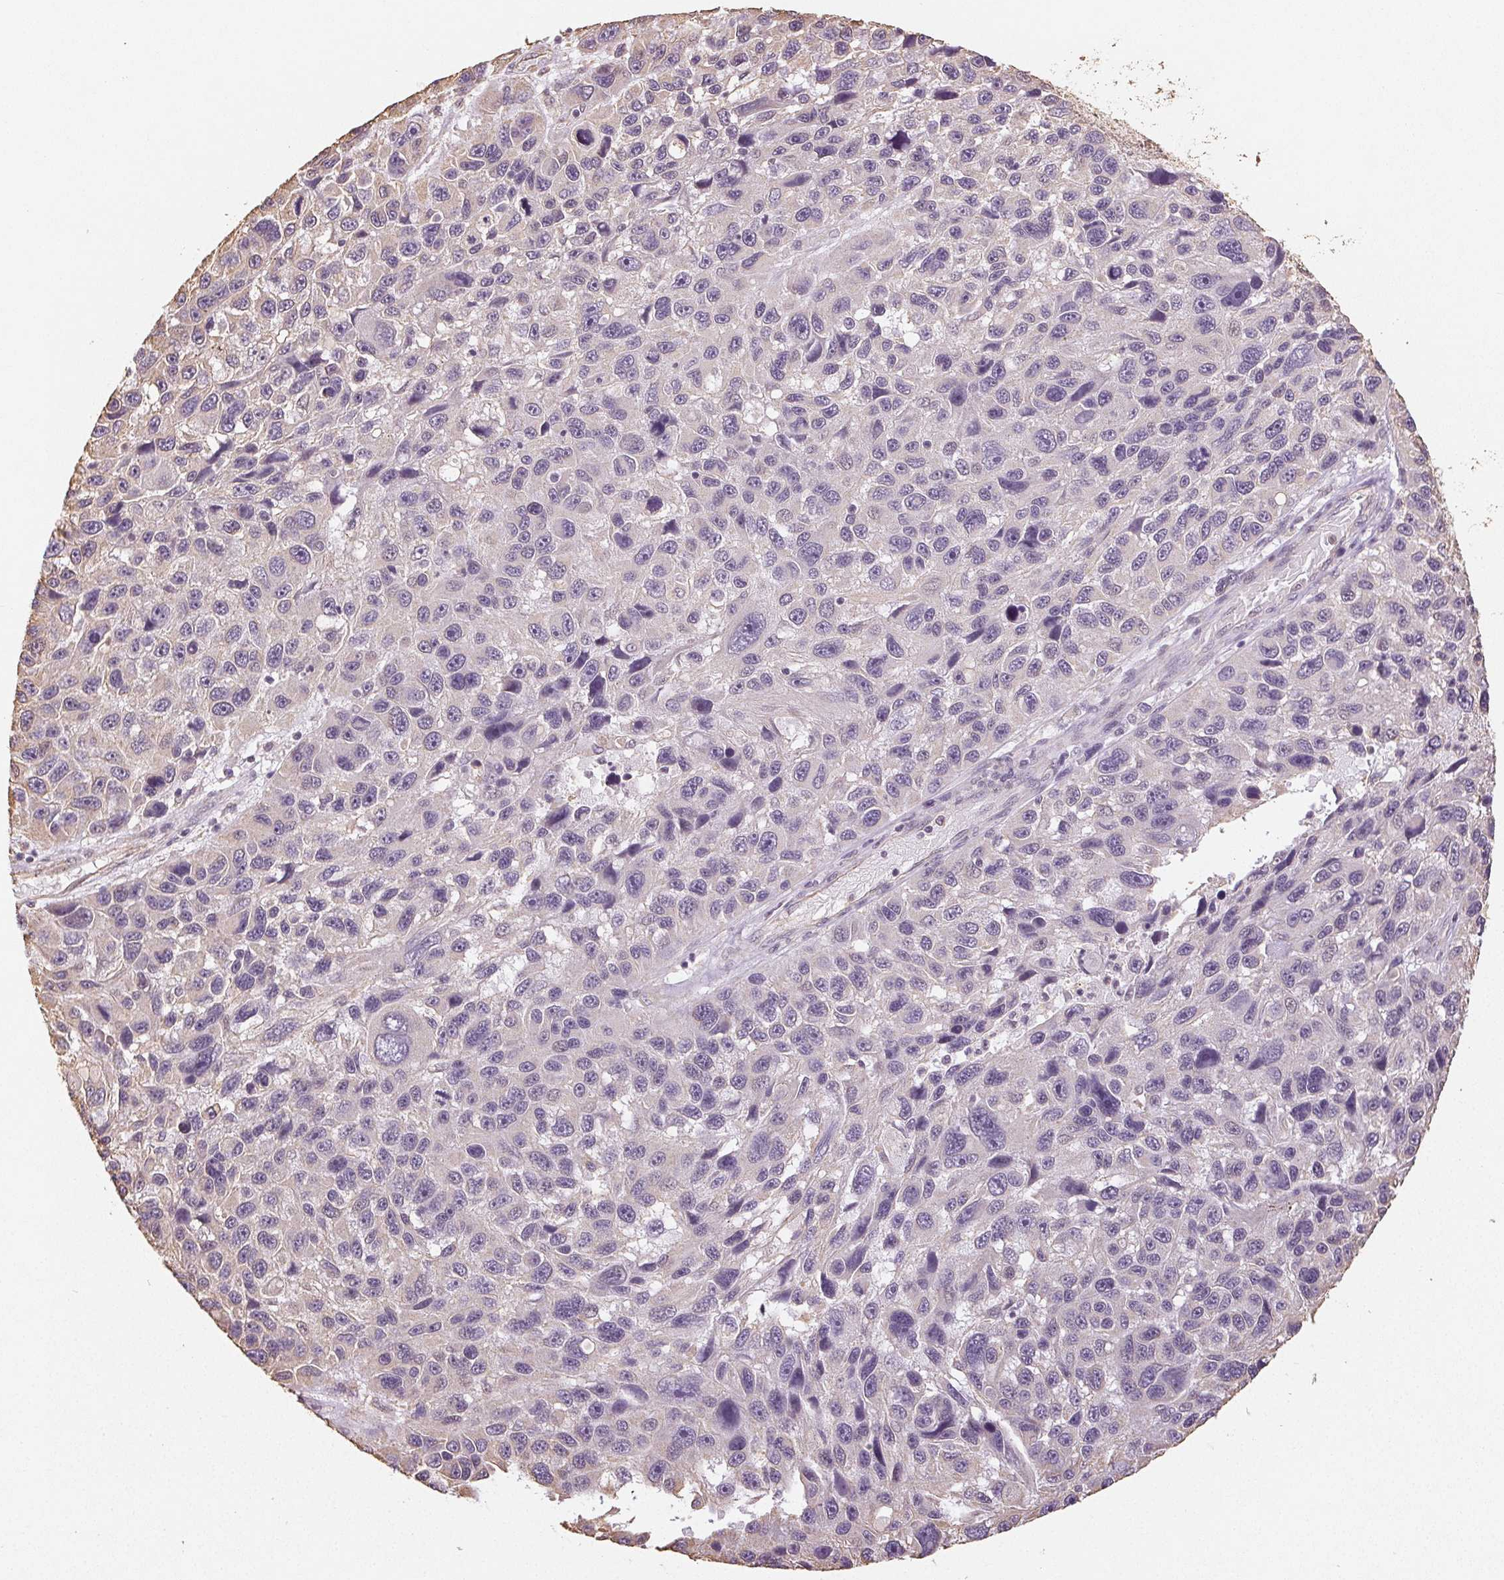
{"staining": {"intensity": "negative", "quantity": "none", "location": "none"}, "tissue": "melanoma", "cell_type": "Tumor cells", "image_type": "cancer", "snomed": [{"axis": "morphology", "description": "Malignant melanoma, NOS"}, {"axis": "topography", "description": "Skin"}], "caption": "Immunohistochemistry (IHC) image of melanoma stained for a protein (brown), which exhibits no positivity in tumor cells.", "gene": "COL7A1", "patient": {"sex": "male", "age": 53}}